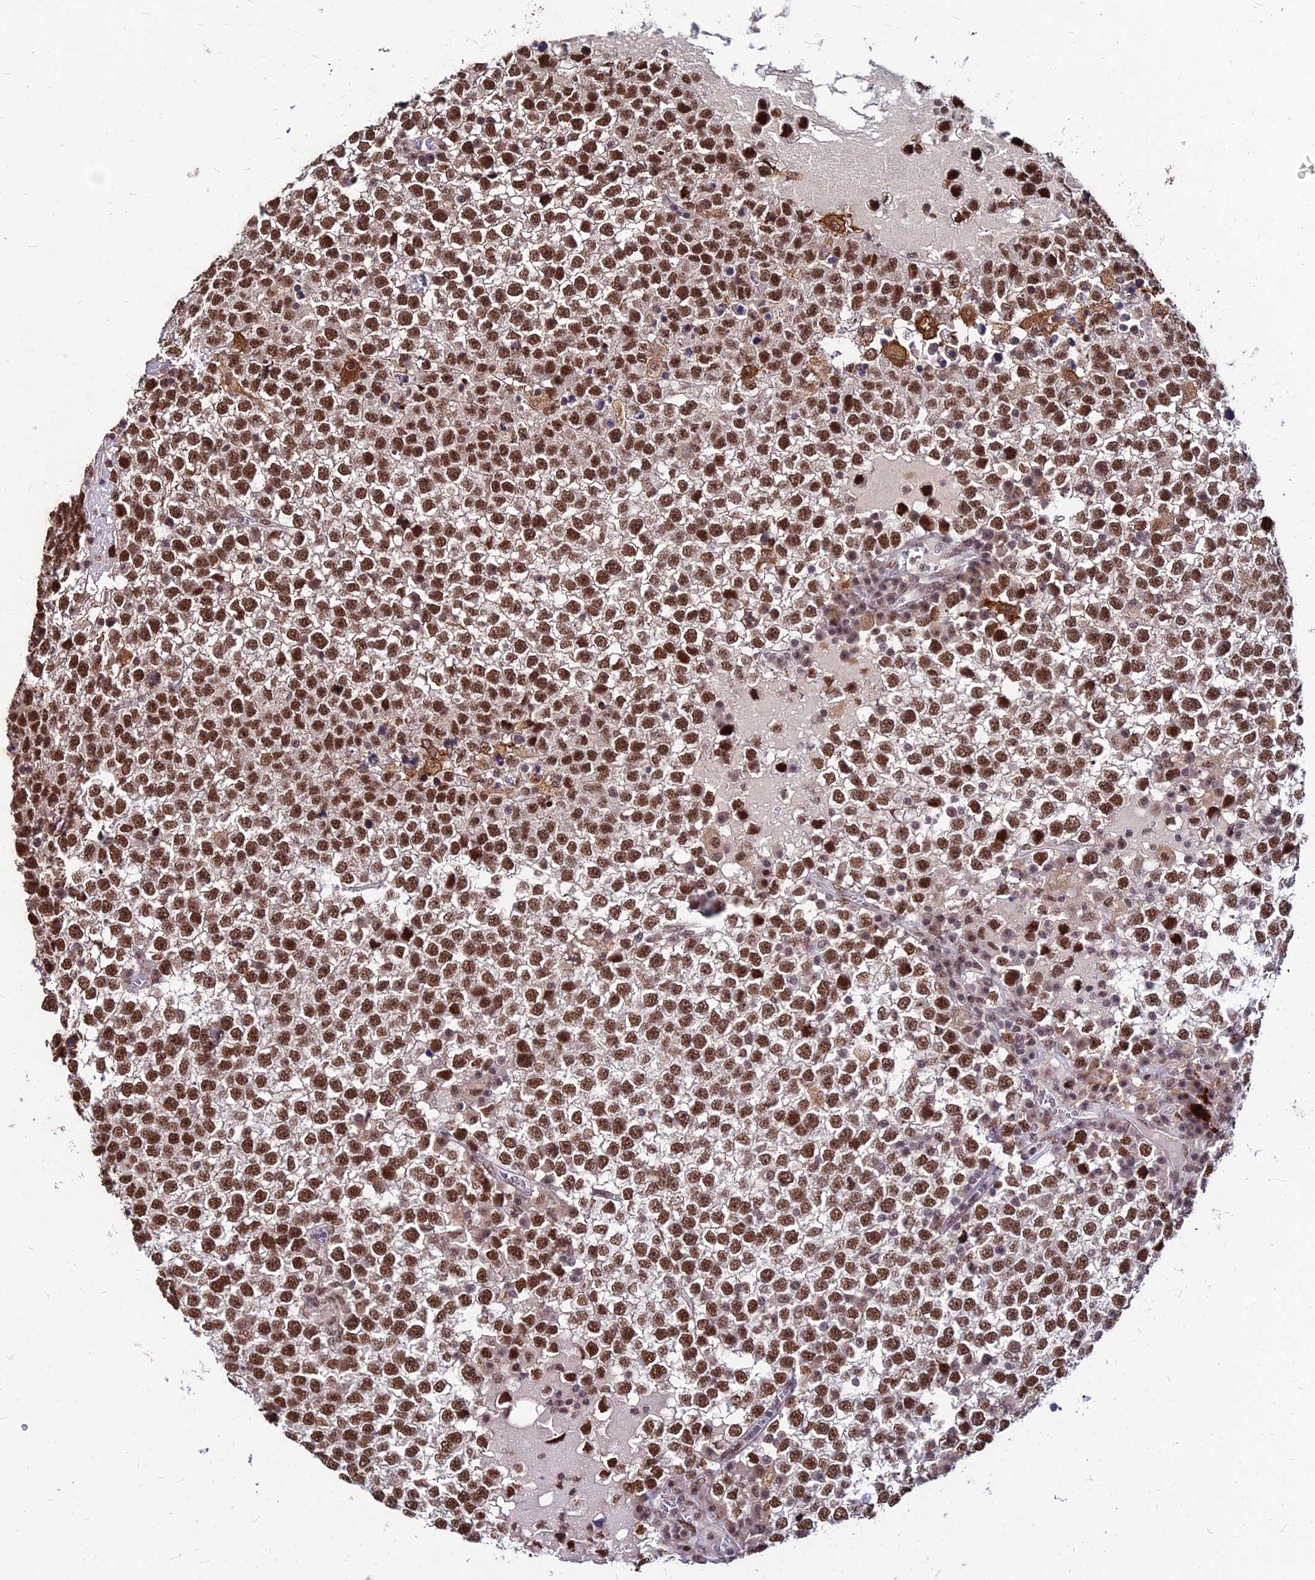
{"staining": {"intensity": "strong", "quantity": ">75%", "location": "nuclear"}, "tissue": "testis cancer", "cell_type": "Tumor cells", "image_type": "cancer", "snomed": [{"axis": "morphology", "description": "Seminoma, NOS"}, {"axis": "topography", "description": "Testis"}], "caption": "Testis cancer stained with immunohistochemistry (IHC) reveals strong nuclear staining in about >75% of tumor cells. (DAB (3,3'-diaminobenzidine) IHC with brightfield microscopy, high magnification).", "gene": "ZBED4", "patient": {"sex": "male", "age": 65}}